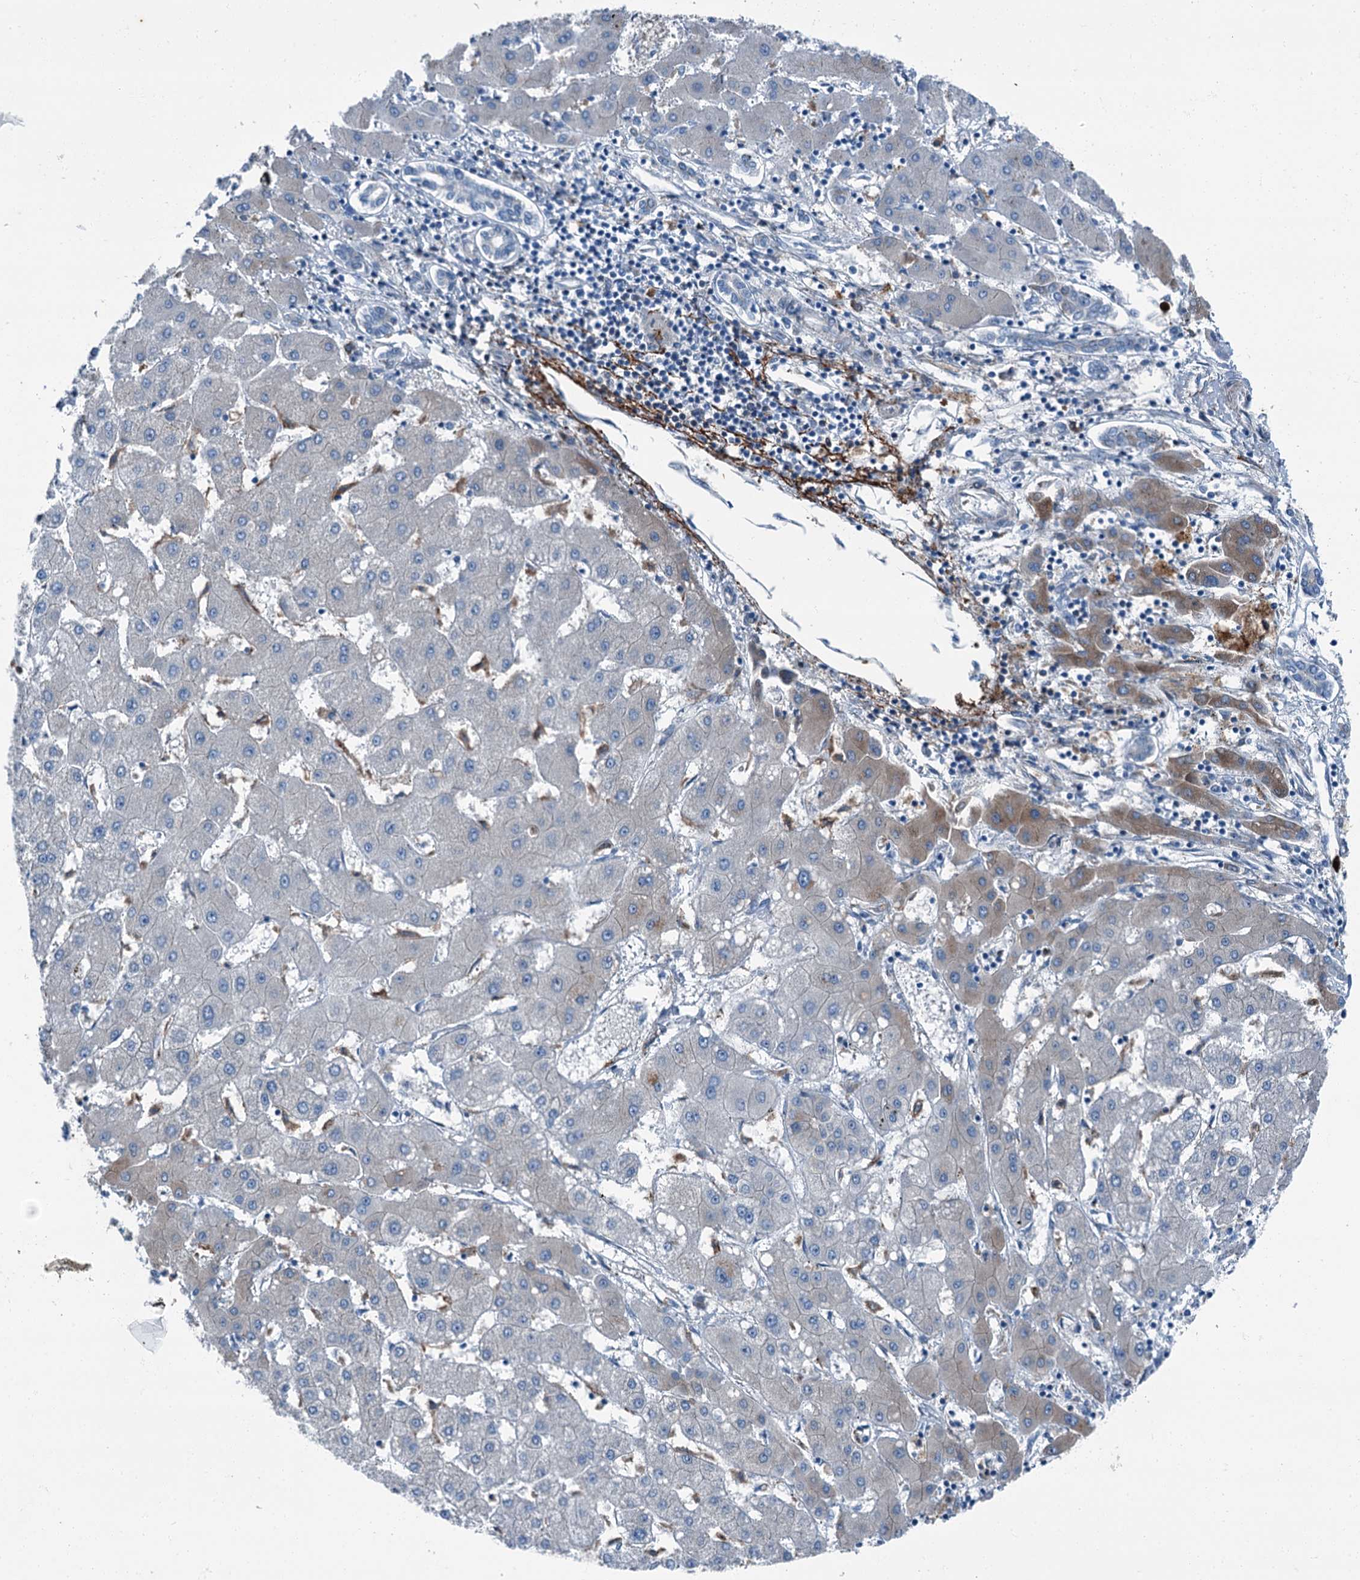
{"staining": {"intensity": "weak", "quantity": "<25%", "location": "cytoplasmic/membranous"}, "tissue": "liver cancer", "cell_type": "Tumor cells", "image_type": "cancer", "snomed": [{"axis": "morphology", "description": "Cholangiocarcinoma"}, {"axis": "topography", "description": "Liver"}], "caption": "Immunohistochemical staining of liver cancer shows no significant staining in tumor cells.", "gene": "AXL", "patient": {"sex": "male", "age": 59}}